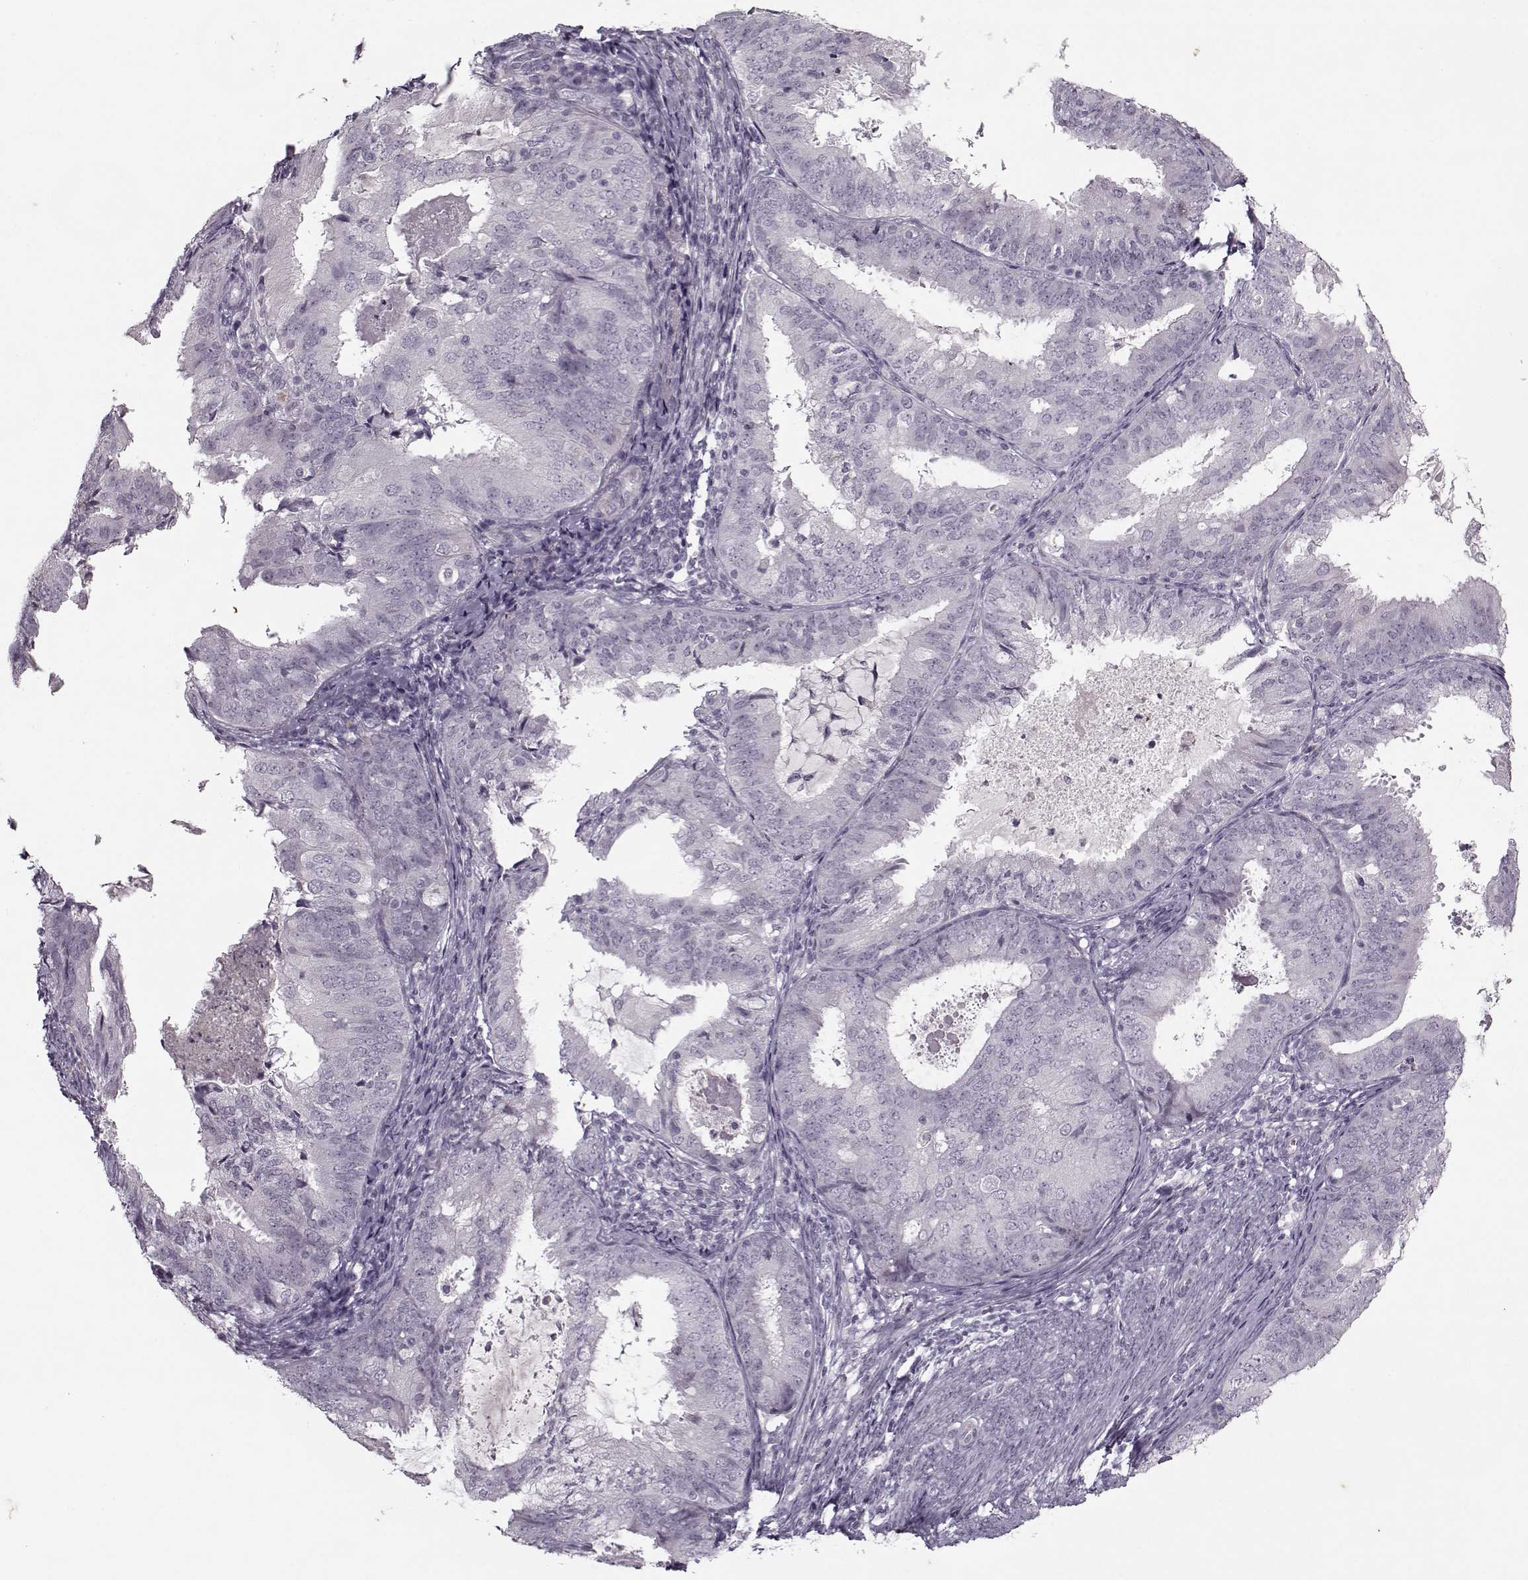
{"staining": {"intensity": "negative", "quantity": "none", "location": "none"}, "tissue": "endometrial cancer", "cell_type": "Tumor cells", "image_type": "cancer", "snomed": [{"axis": "morphology", "description": "Adenocarcinoma, NOS"}, {"axis": "topography", "description": "Endometrium"}], "caption": "Immunohistochemical staining of endometrial cancer (adenocarcinoma) reveals no significant expression in tumor cells. (Brightfield microscopy of DAB immunohistochemistry at high magnification).", "gene": "KRT9", "patient": {"sex": "female", "age": 57}}